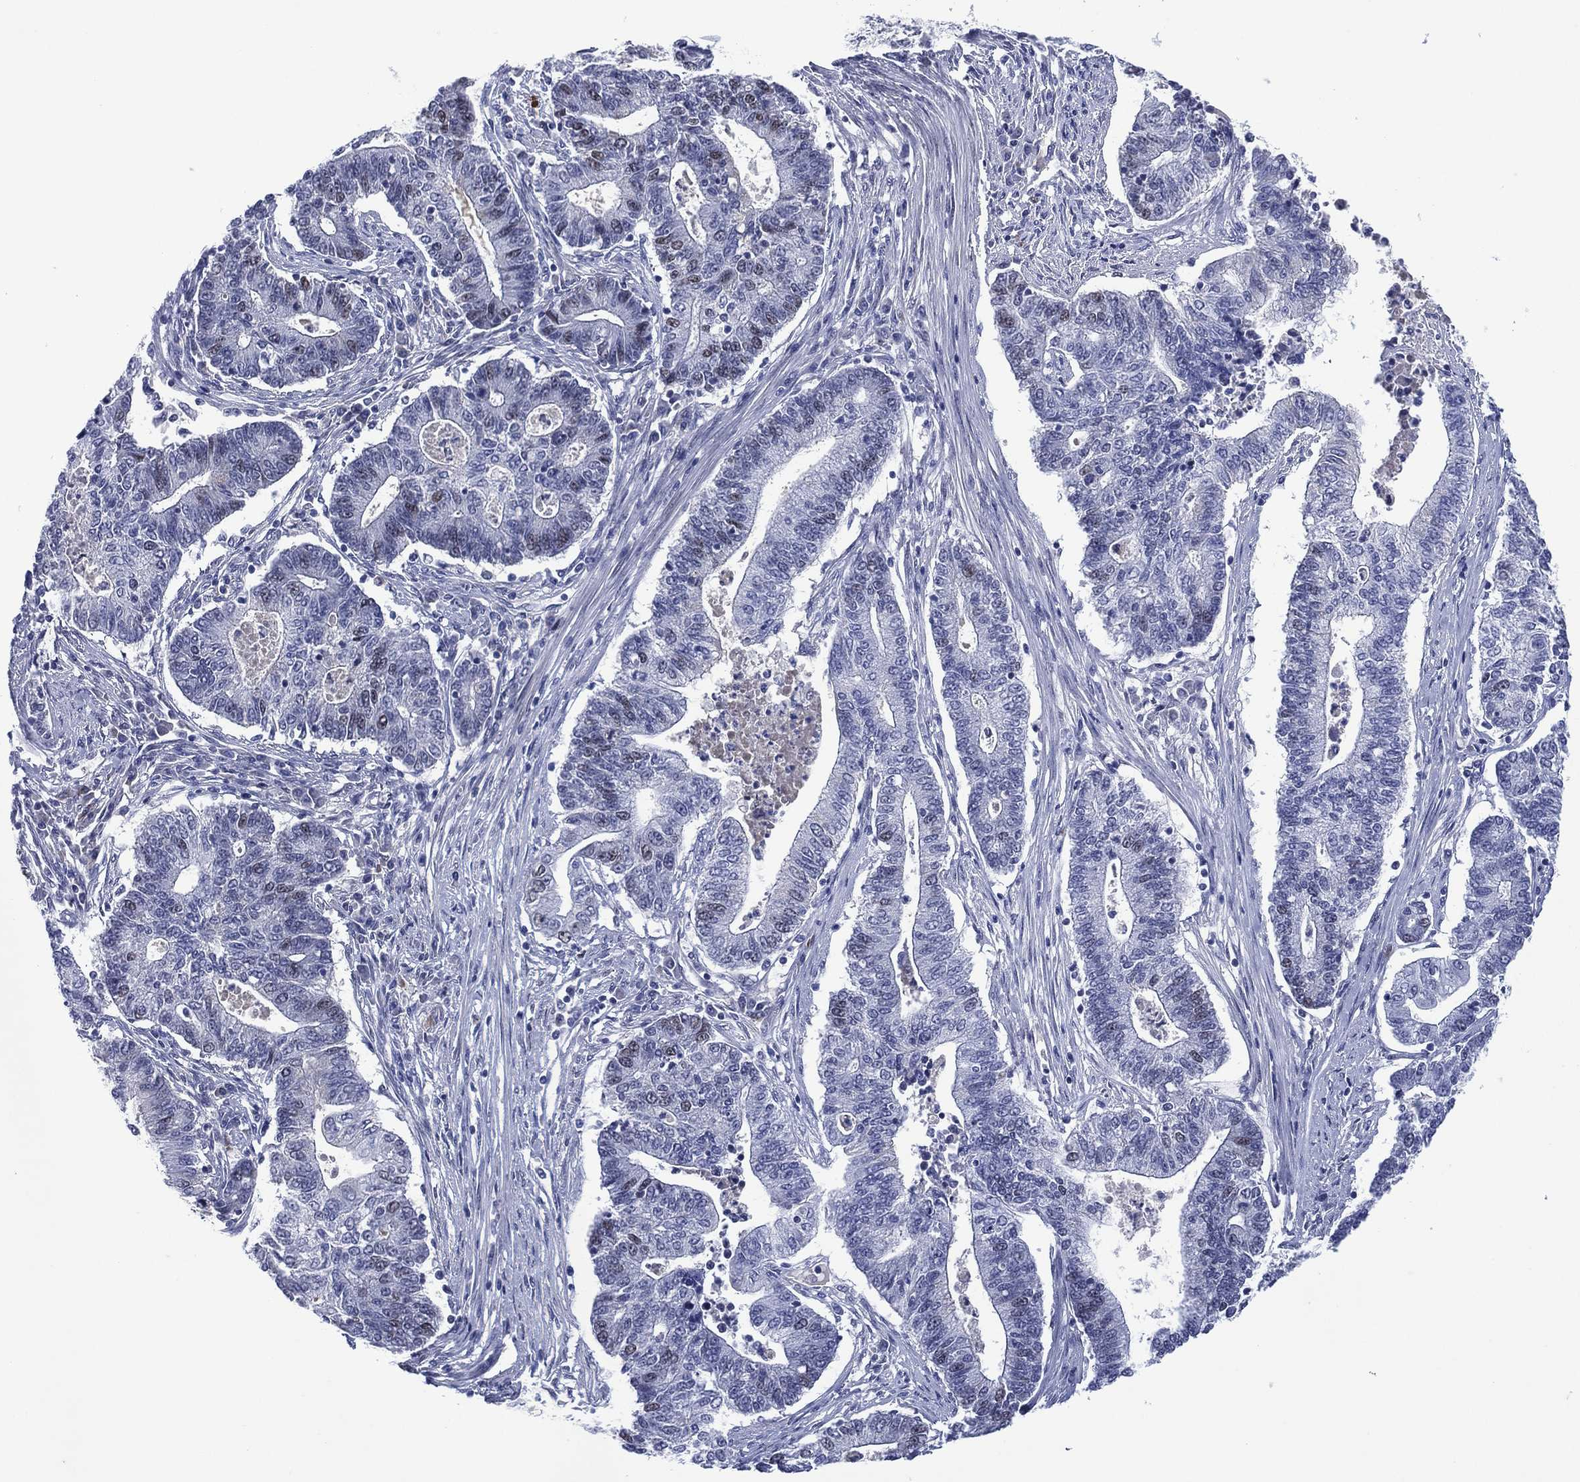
{"staining": {"intensity": "moderate", "quantity": "<25%", "location": "nuclear"}, "tissue": "endometrial cancer", "cell_type": "Tumor cells", "image_type": "cancer", "snomed": [{"axis": "morphology", "description": "Adenocarcinoma, NOS"}, {"axis": "topography", "description": "Uterus"}, {"axis": "topography", "description": "Endometrium"}], "caption": "Tumor cells reveal moderate nuclear positivity in about <25% of cells in endometrial cancer (adenocarcinoma).", "gene": "GATA6", "patient": {"sex": "female", "age": 54}}